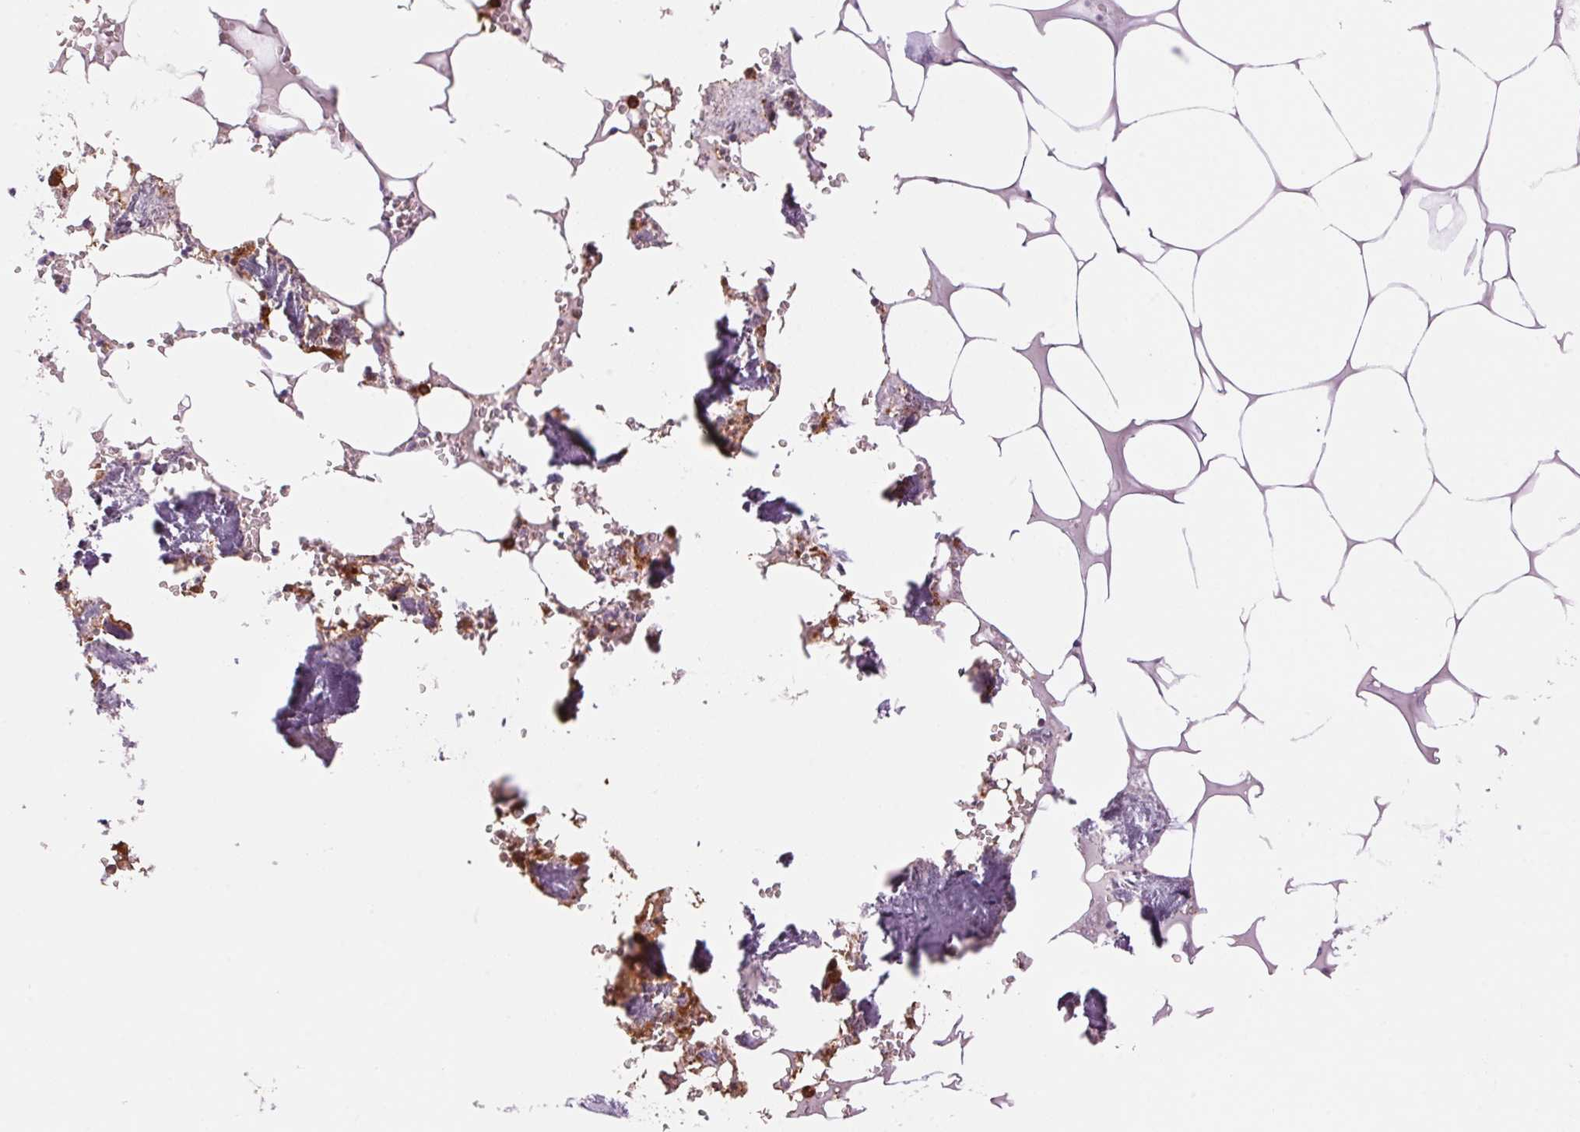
{"staining": {"intensity": "strong", "quantity": "25%-75%", "location": "cytoplasmic/membranous"}, "tissue": "bone marrow", "cell_type": "Hematopoietic cells", "image_type": "normal", "snomed": [{"axis": "morphology", "description": "Normal tissue, NOS"}, {"axis": "topography", "description": "Bone marrow"}], "caption": "Protein staining reveals strong cytoplasmic/membranous staining in approximately 25%-75% of hematopoietic cells in unremarkable bone marrow. (Brightfield microscopy of DAB IHC at high magnification).", "gene": "KLK7", "patient": {"sex": "male", "age": 54}}